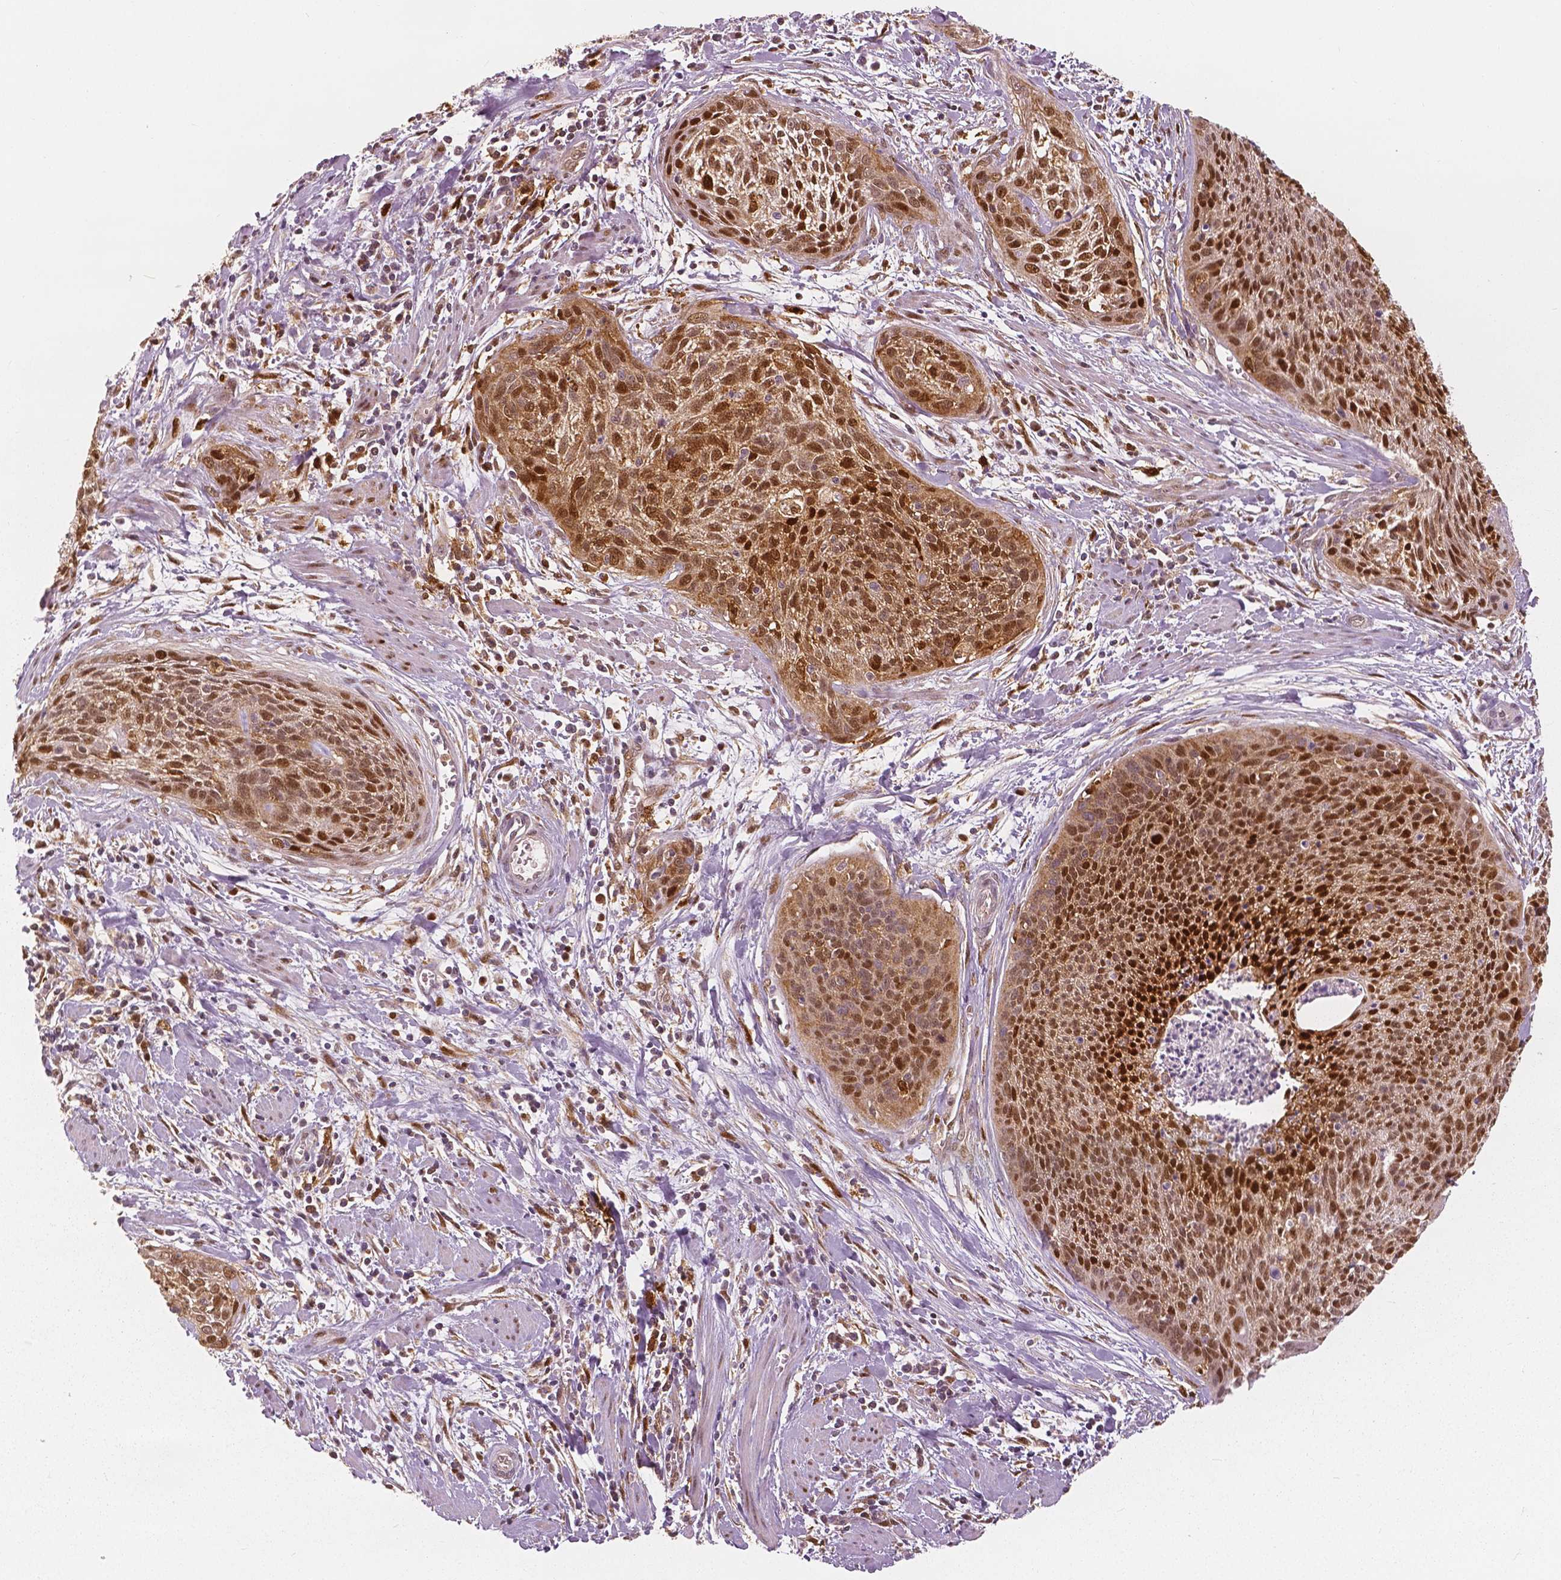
{"staining": {"intensity": "strong", "quantity": ">75%", "location": "cytoplasmic/membranous,nuclear"}, "tissue": "cervical cancer", "cell_type": "Tumor cells", "image_type": "cancer", "snomed": [{"axis": "morphology", "description": "Squamous cell carcinoma, NOS"}, {"axis": "topography", "description": "Cervix"}], "caption": "Protein staining shows strong cytoplasmic/membranous and nuclear positivity in approximately >75% of tumor cells in squamous cell carcinoma (cervical).", "gene": "SQSTM1", "patient": {"sex": "female", "age": 55}}